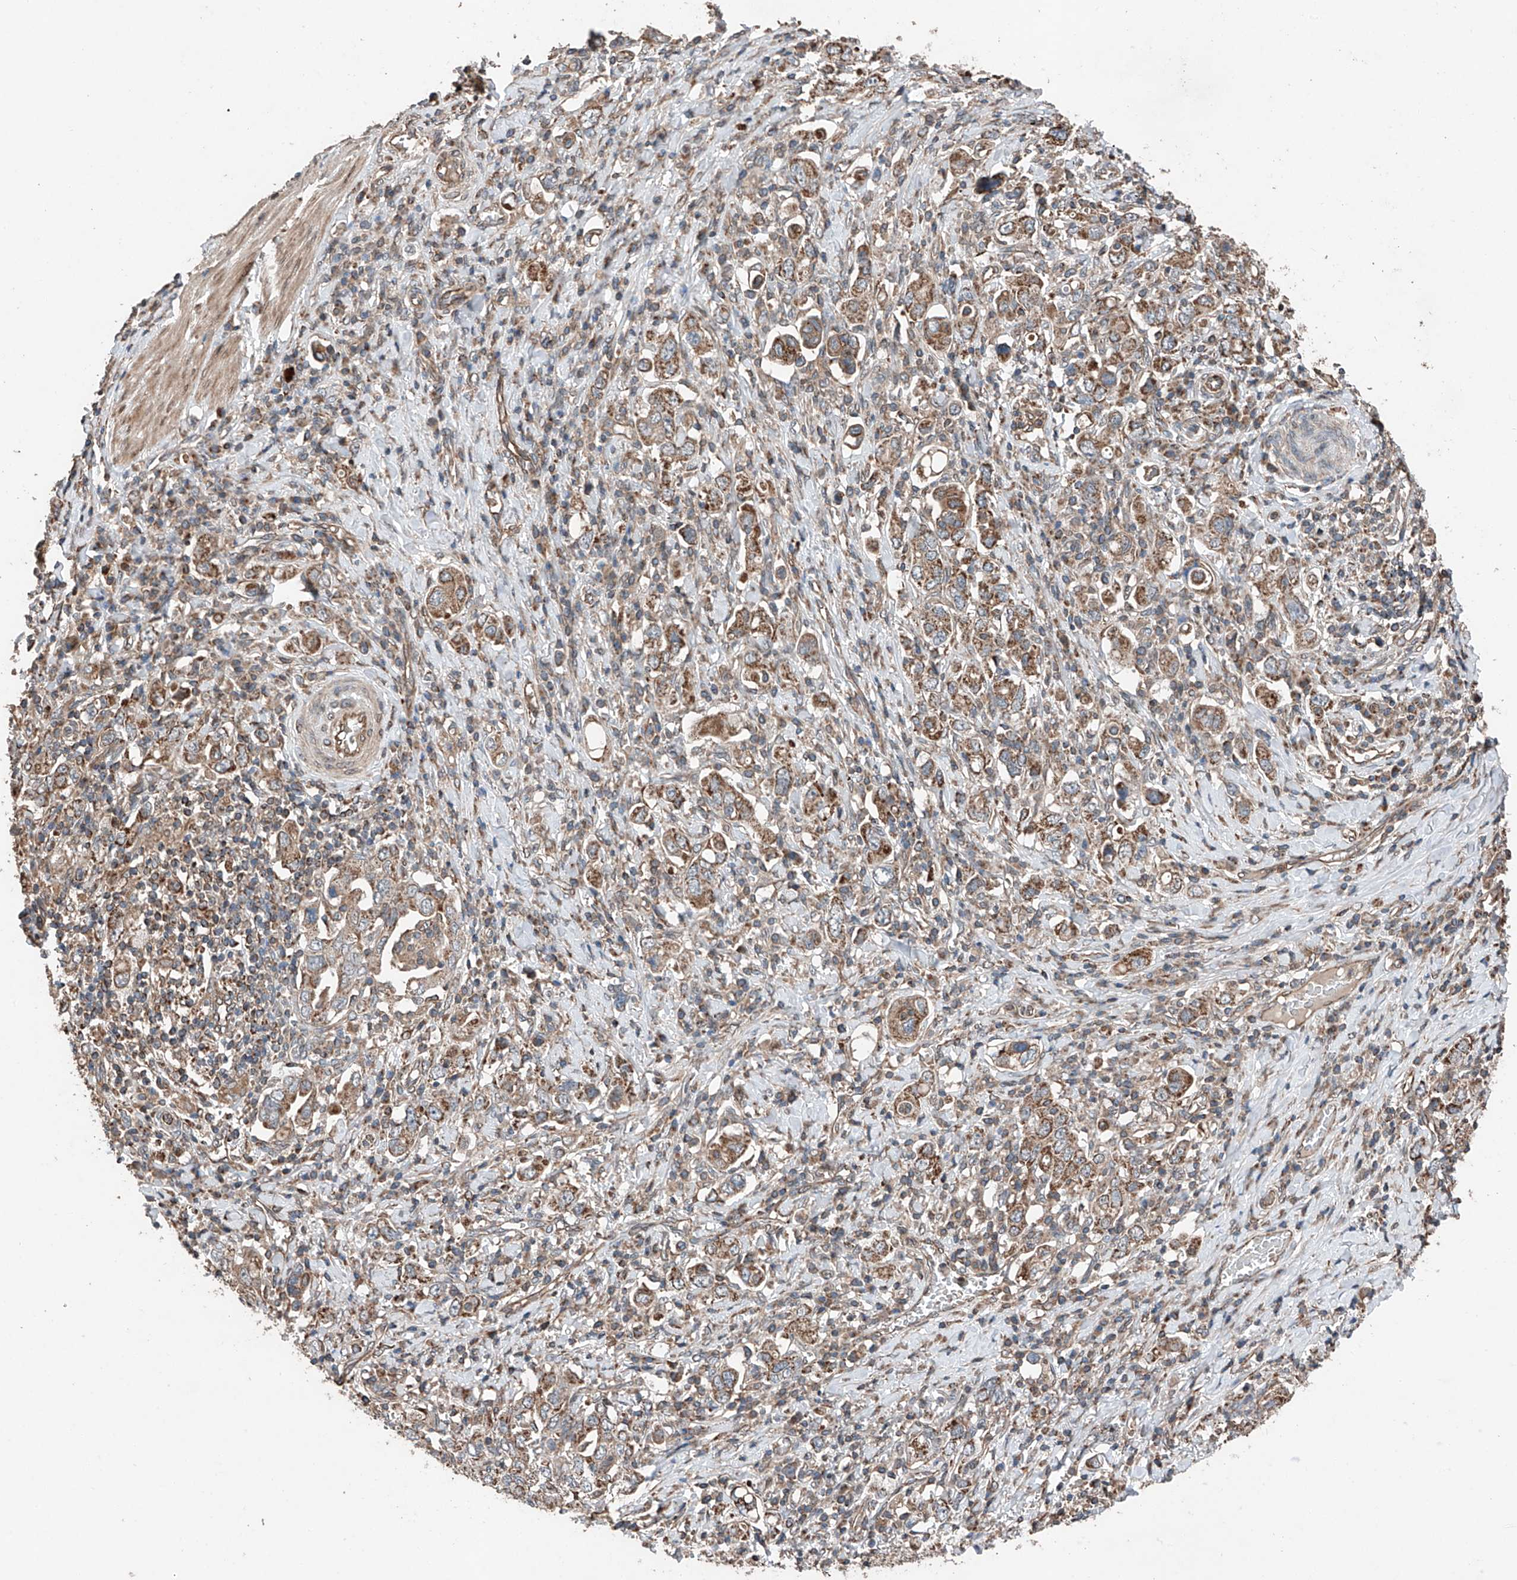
{"staining": {"intensity": "moderate", "quantity": ">75%", "location": "cytoplasmic/membranous"}, "tissue": "stomach cancer", "cell_type": "Tumor cells", "image_type": "cancer", "snomed": [{"axis": "morphology", "description": "Adenocarcinoma, NOS"}, {"axis": "topography", "description": "Stomach, upper"}], "caption": "Immunohistochemistry (IHC) (DAB (3,3'-diaminobenzidine)) staining of human stomach cancer (adenocarcinoma) shows moderate cytoplasmic/membranous protein positivity in about >75% of tumor cells.", "gene": "AP4B1", "patient": {"sex": "male", "age": 62}}